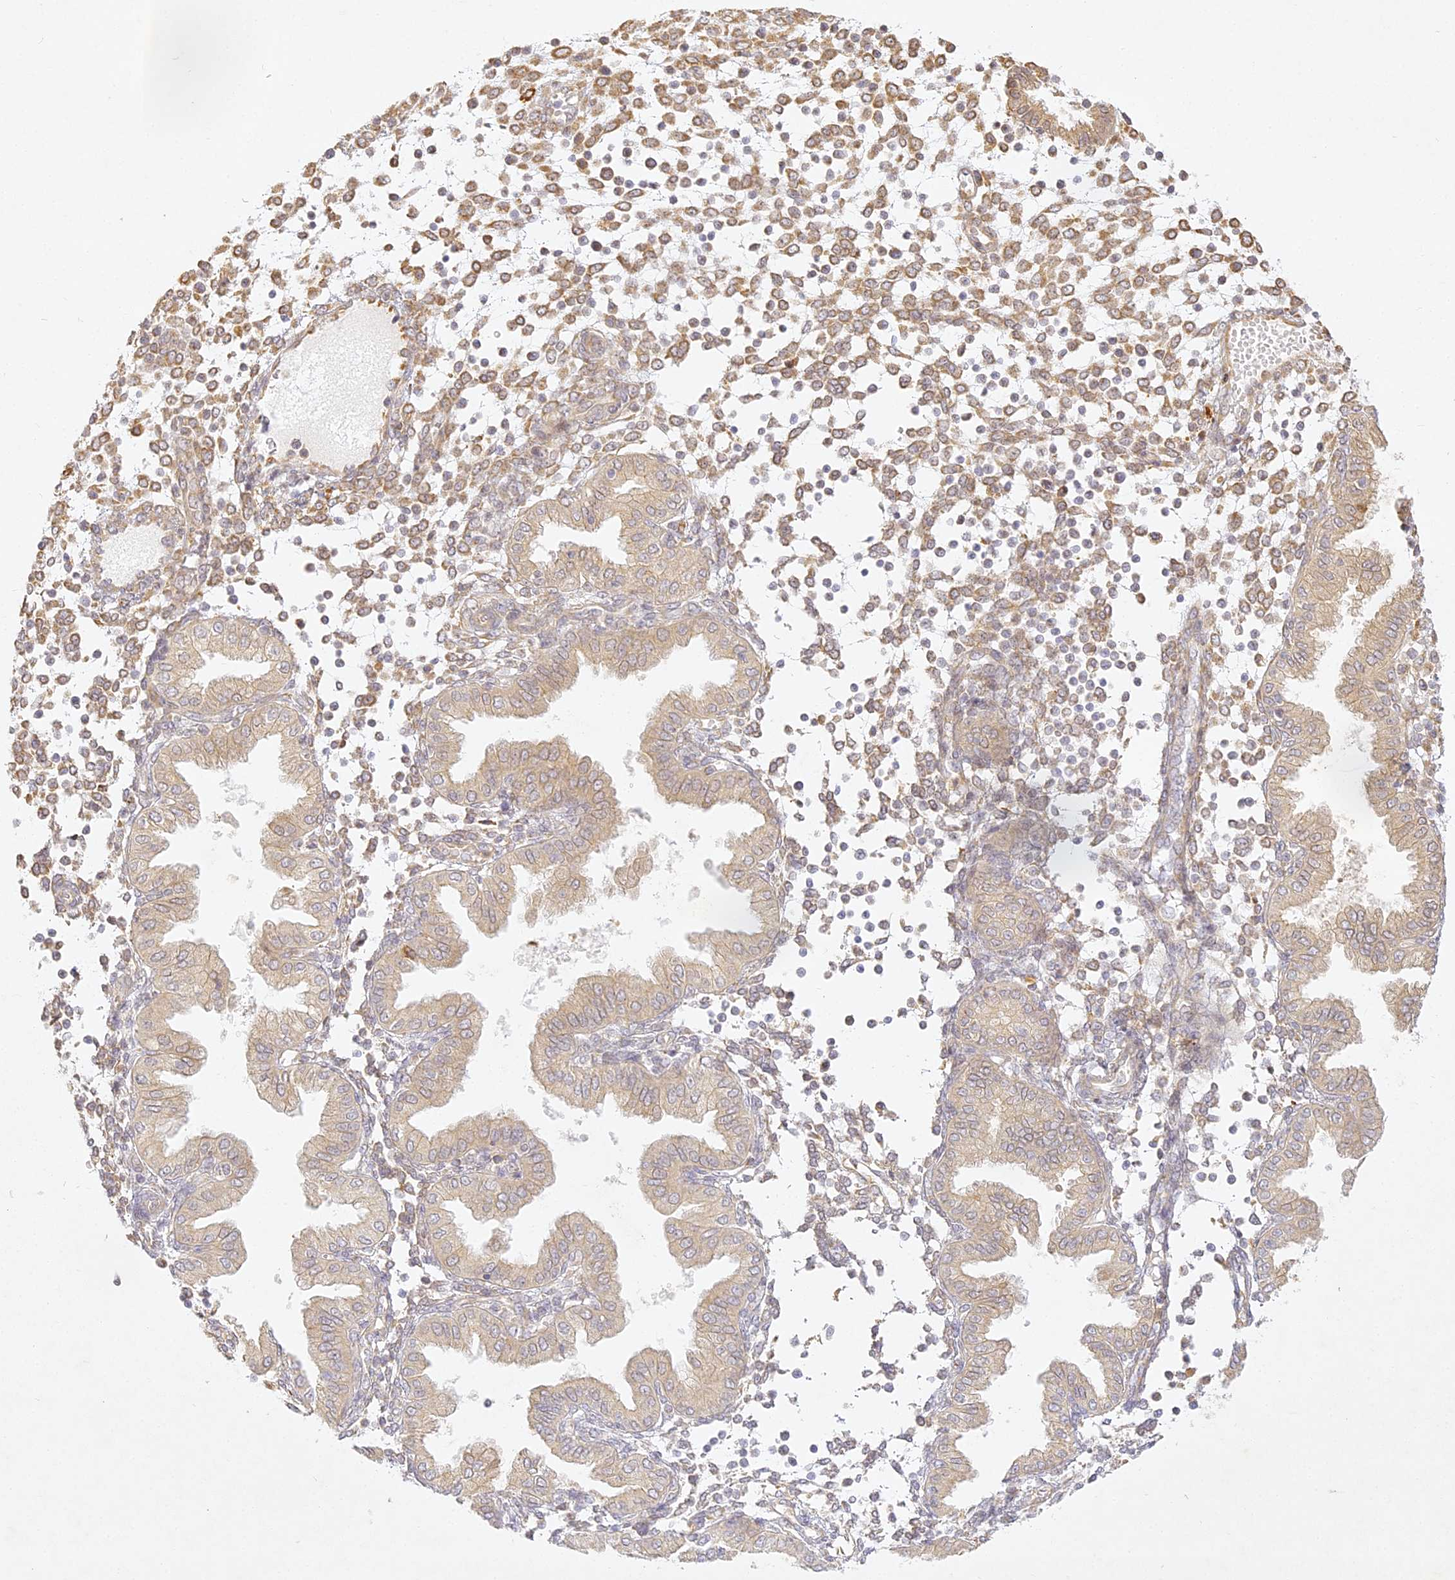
{"staining": {"intensity": "moderate", "quantity": "25%-75%", "location": "cytoplasmic/membranous"}, "tissue": "endometrium", "cell_type": "Cells in endometrial stroma", "image_type": "normal", "snomed": [{"axis": "morphology", "description": "Normal tissue, NOS"}, {"axis": "topography", "description": "Endometrium"}], "caption": "Protein expression analysis of benign human endometrium reveals moderate cytoplasmic/membranous positivity in approximately 25%-75% of cells in endometrial stroma. The staining was performed using DAB, with brown indicating positive protein expression. Nuclei are stained blue with hematoxylin.", "gene": "SLC30A5", "patient": {"sex": "female", "age": 53}}